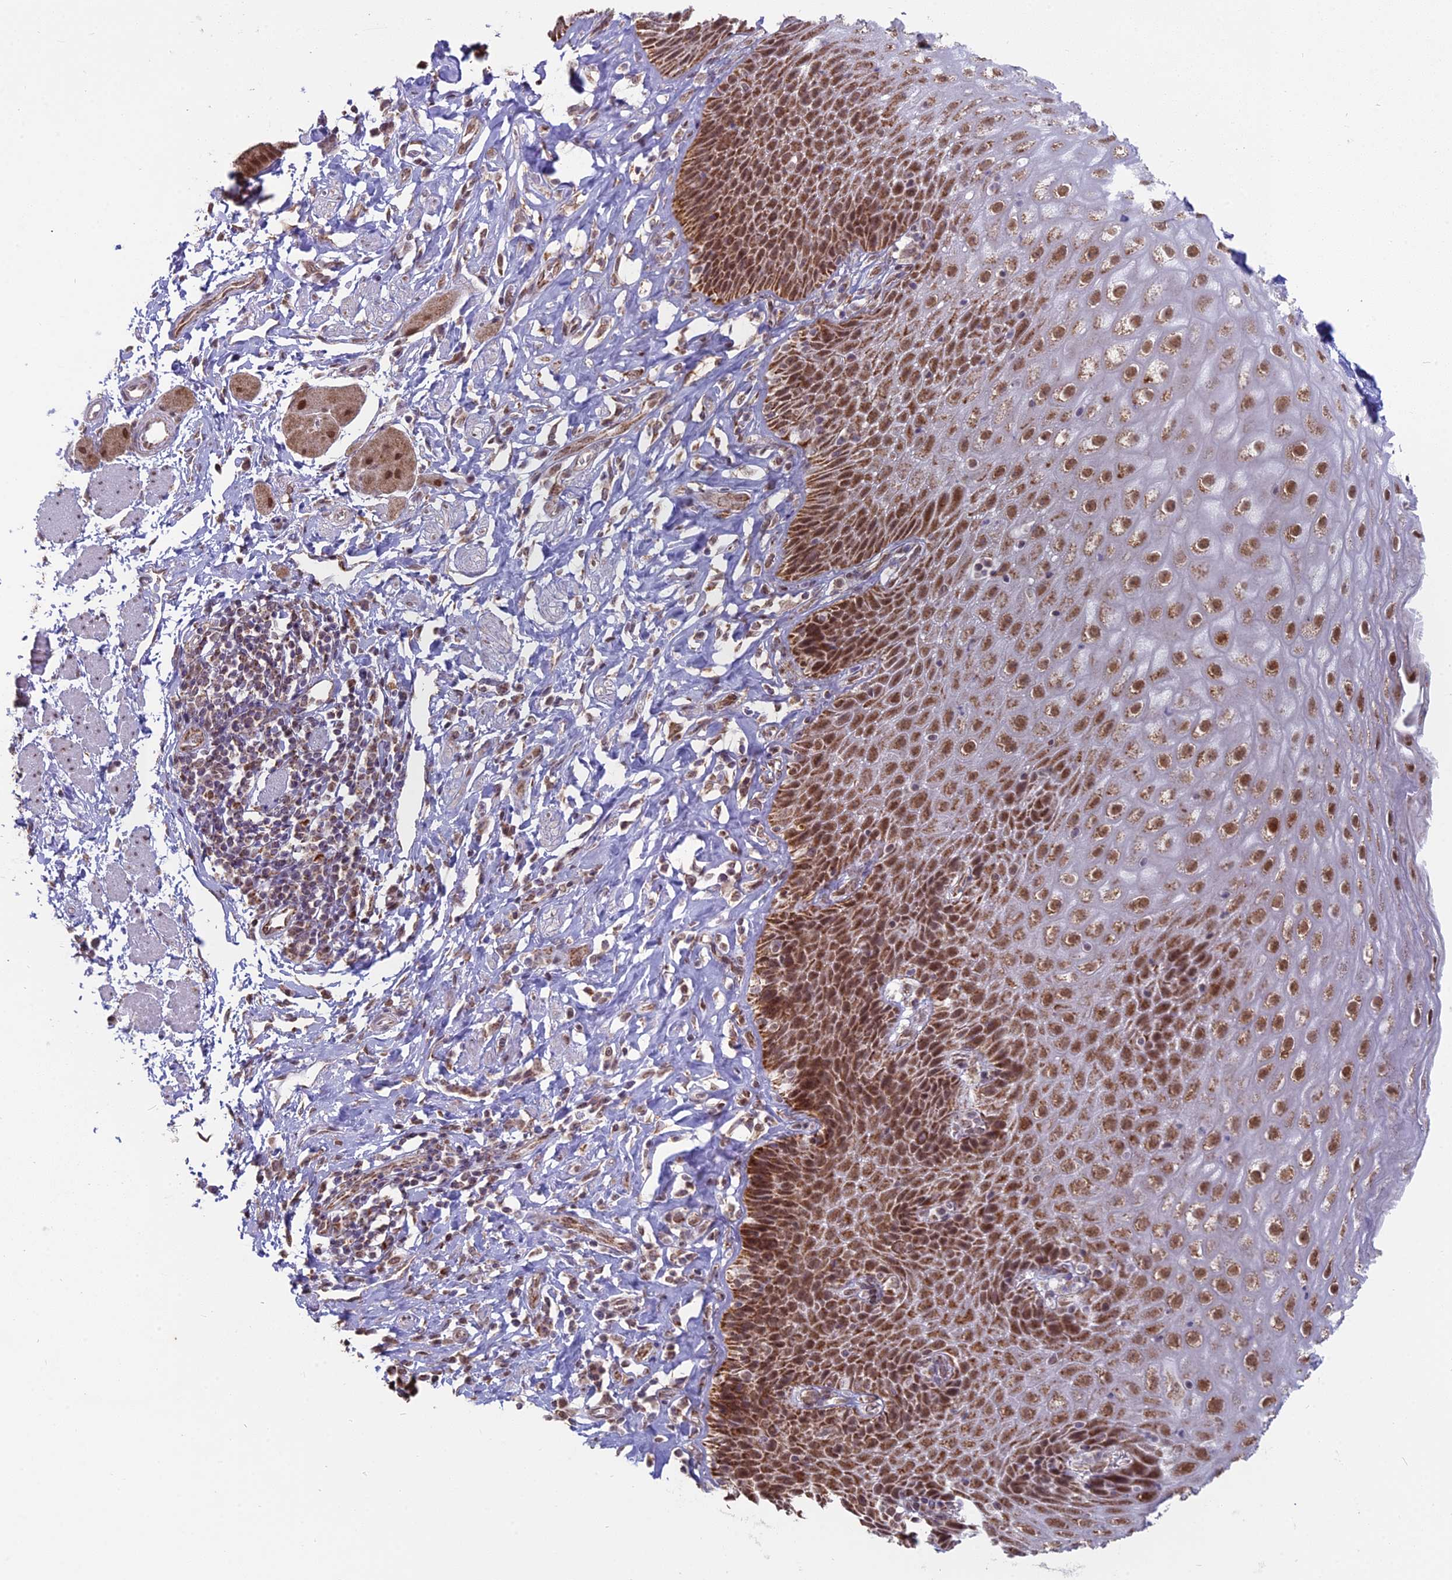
{"staining": {"intensity": "moderate", "quantity": ">75%", "location": "cytoplasmic/membranous,nuclear"}, "tissue": "esophagus", "cell_type": "Squamous epithelial cells", "image_type": "normal", "snomed": [{"axis": "morphology", "description": "Normal tissue, NOS"}, {"axis": "topography", "description": "Esophagus"}], "caption": "Moderate cytoplasmic/membranous,nuclear protein positivity is seen in about >75% of squamous epithelial cells in esophagus. The protein is shown in brown color, while the nuclei are stained blue.", "gene": "ARHGAP40", "patient": {"sex": "female", "age": 61}}